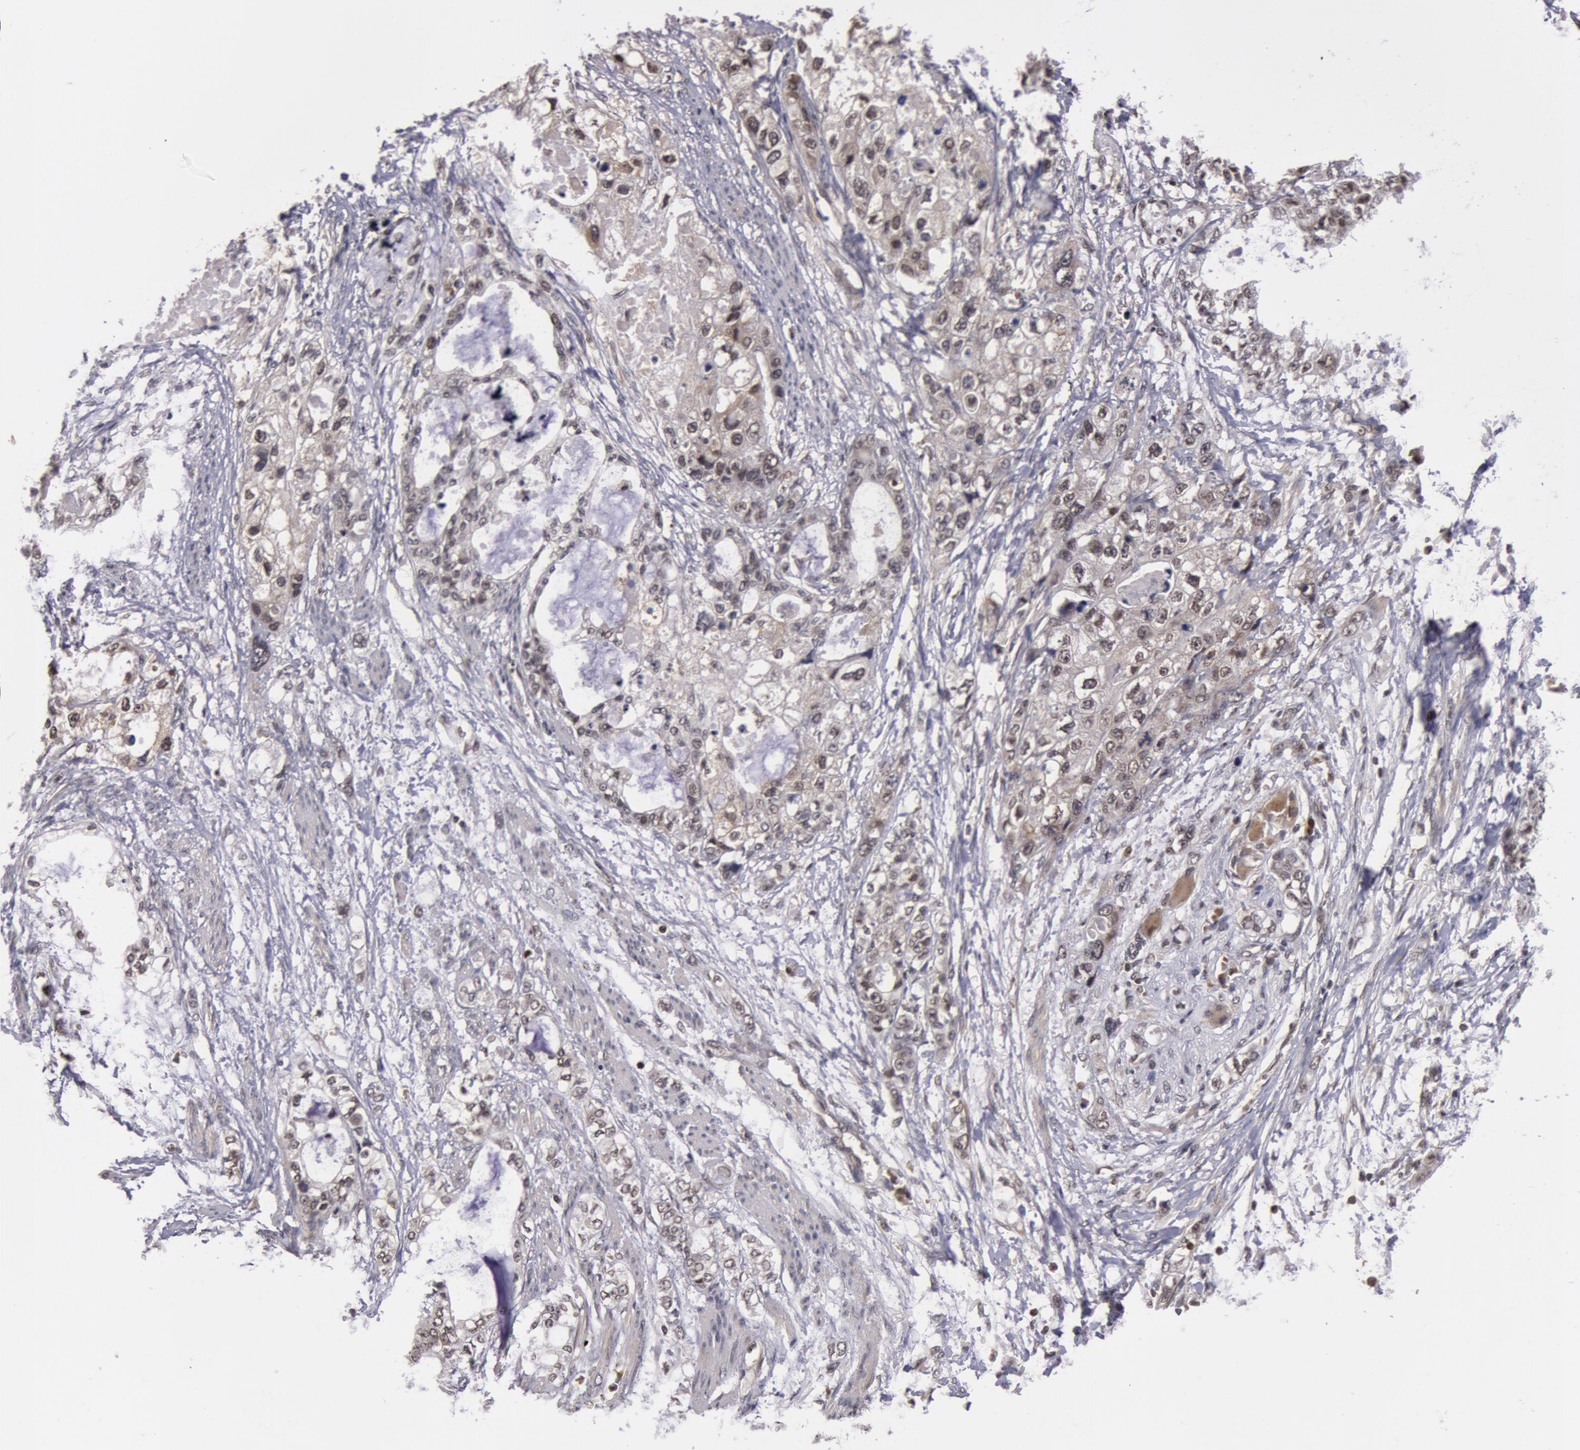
{"staining": {"intensity": "weak", "quantity": "<25%", "location": "nuclear"}, "tissue": "stomach cancer", "cell_type": "Tumor cells", "image_type": "cancer", "snomed": [{"axis": "morphology", "description": "Adenocarcinoma, NOS"}, {"axis": "topography", "description": "Stomach, upper"}], "caption": "Immunohistochemistry (IHC) image of stomach adenocarcinoma stained for a protein (brown), which reveals no expression in tumor cells.", "gene": "ZNF350", "patient": {"sex": "female", "age": 52}}